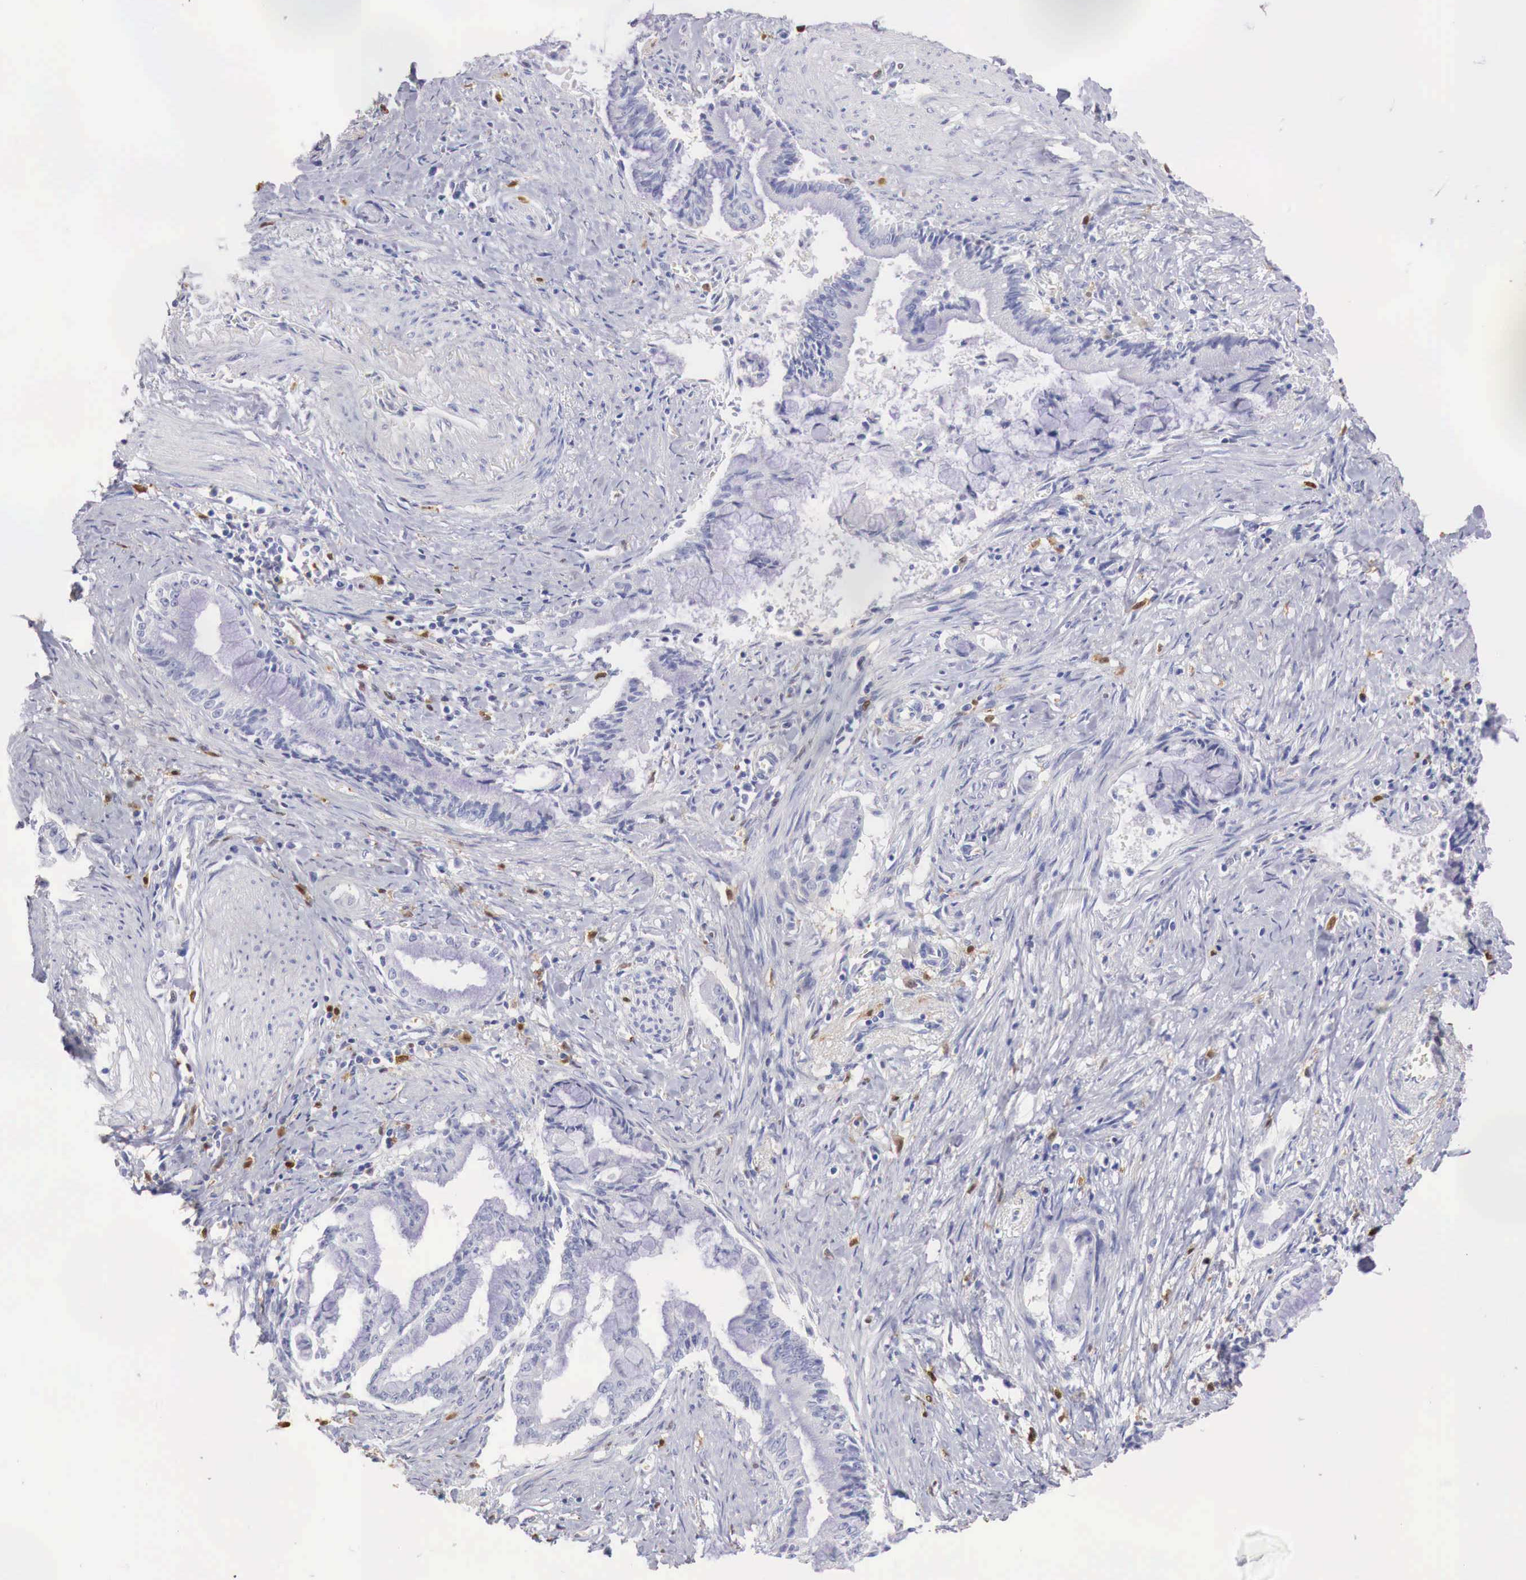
{"staining": {"intensity": "negative", "quantity": "none", "location": "none"}, "tissue": "pancreatic cancer", "cell_type": "Tumor cells", "image_type": "cancer", "snomed": [{"axis": "morphology", "description": "Adenocarcinoma, NOS"}, {"axis": "topography", "description": "Pancreas"}], "caption": "Immunohistochemistry (IHC) of human adenocarcinoma (pancreatic) reveals no expression in tumor cells.", "gene": "RENBP", "patient": {"sex": "male", "age": 59}}